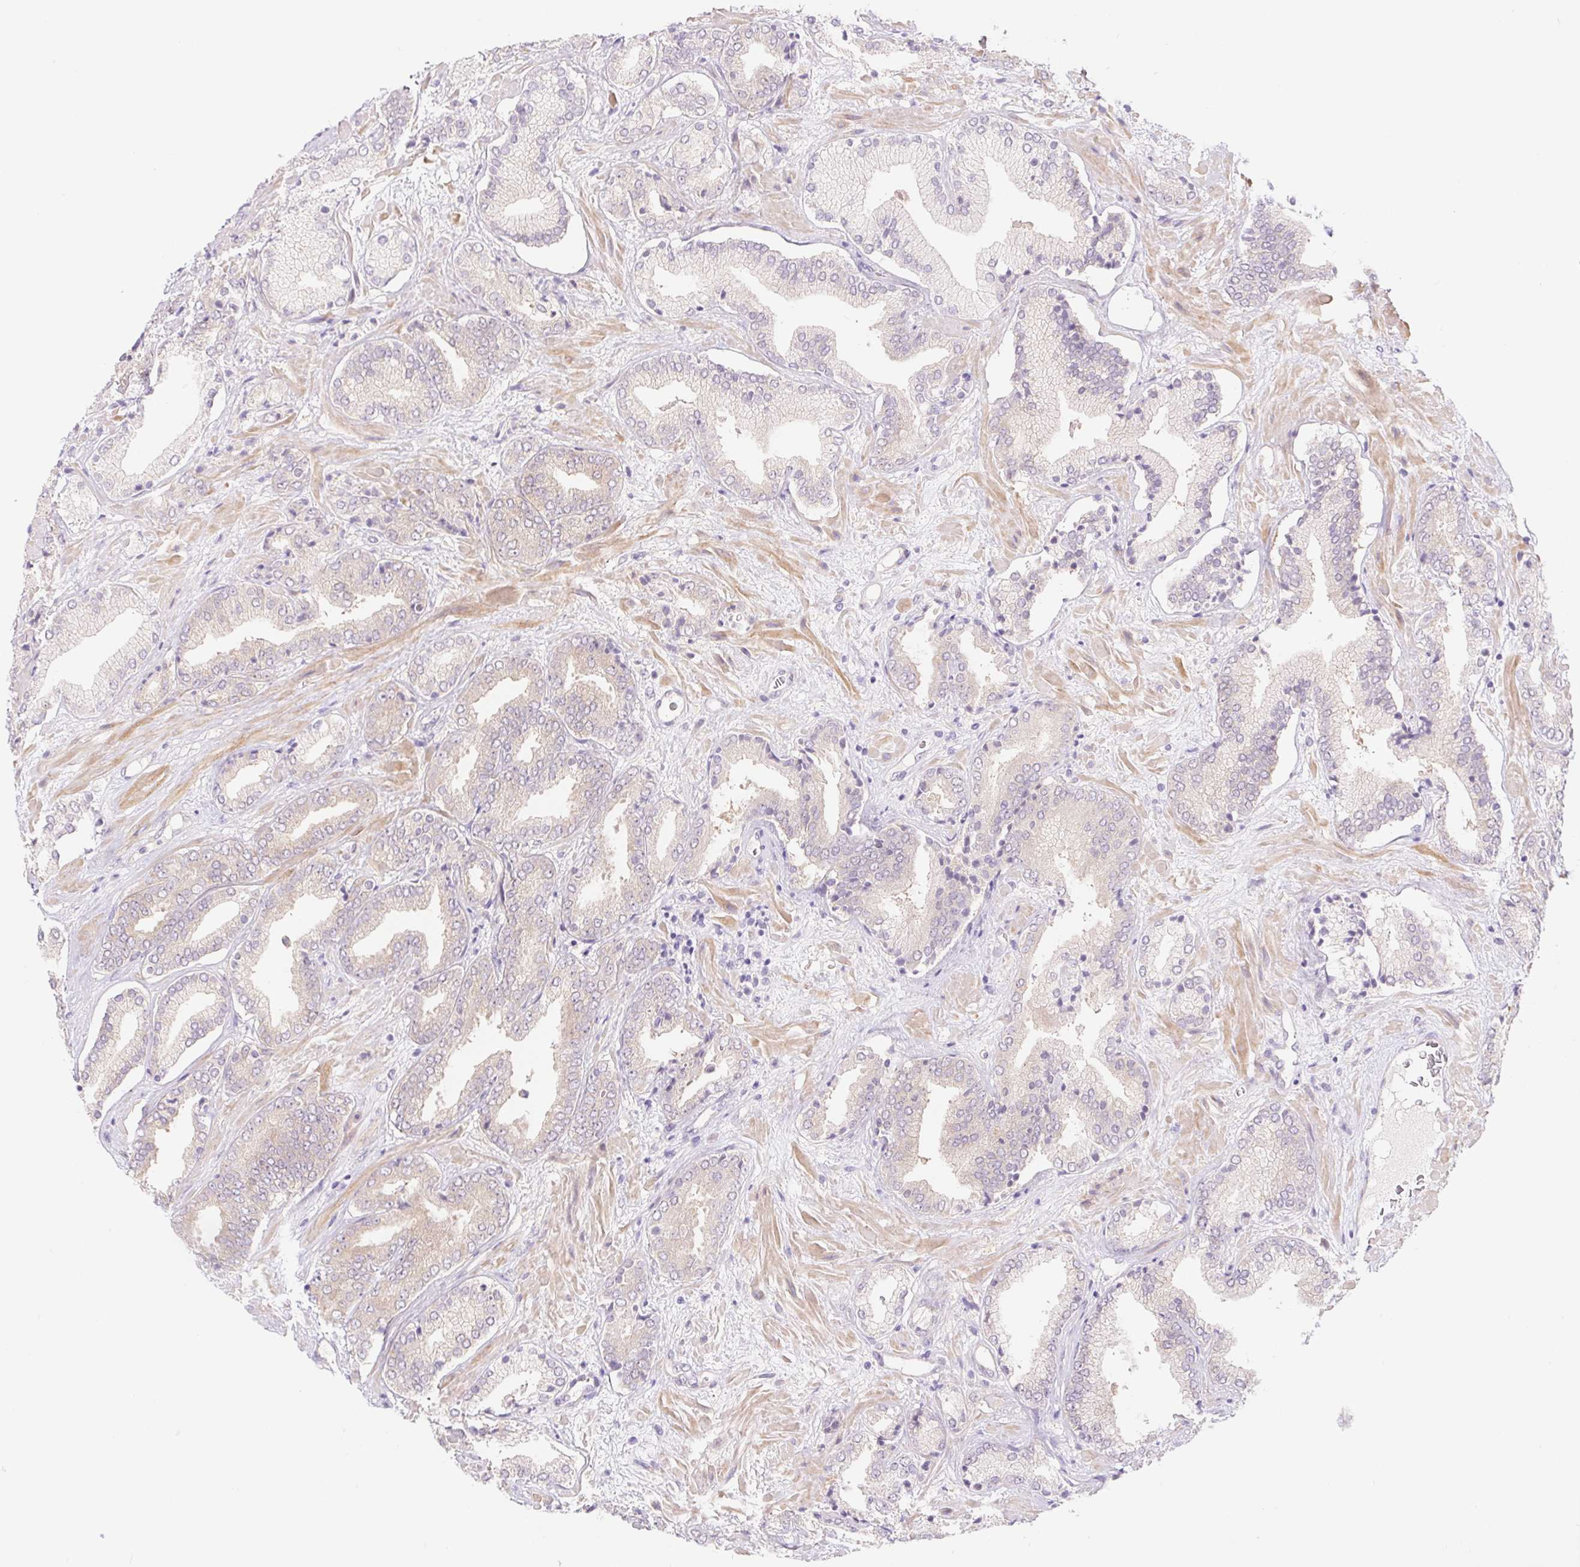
{"staining": {"intensity": "negative", "quantity": "none", "location": "none"}, "tissue": "prostate cancer", "cell_type": "Tumor cells", "image_type": "cancer", "snomed": [{"axis": "morphology", "description": "Adenocarcinoma, High grade"}, {"axis": "topography", "description": "Prostate"}], "caption": "Immunohistochemical staining of prostate cancer shows no significant staining in tumor cells.", "gene": "DYNC2LI1", "patient": {"sex": "male", "age": 56}}